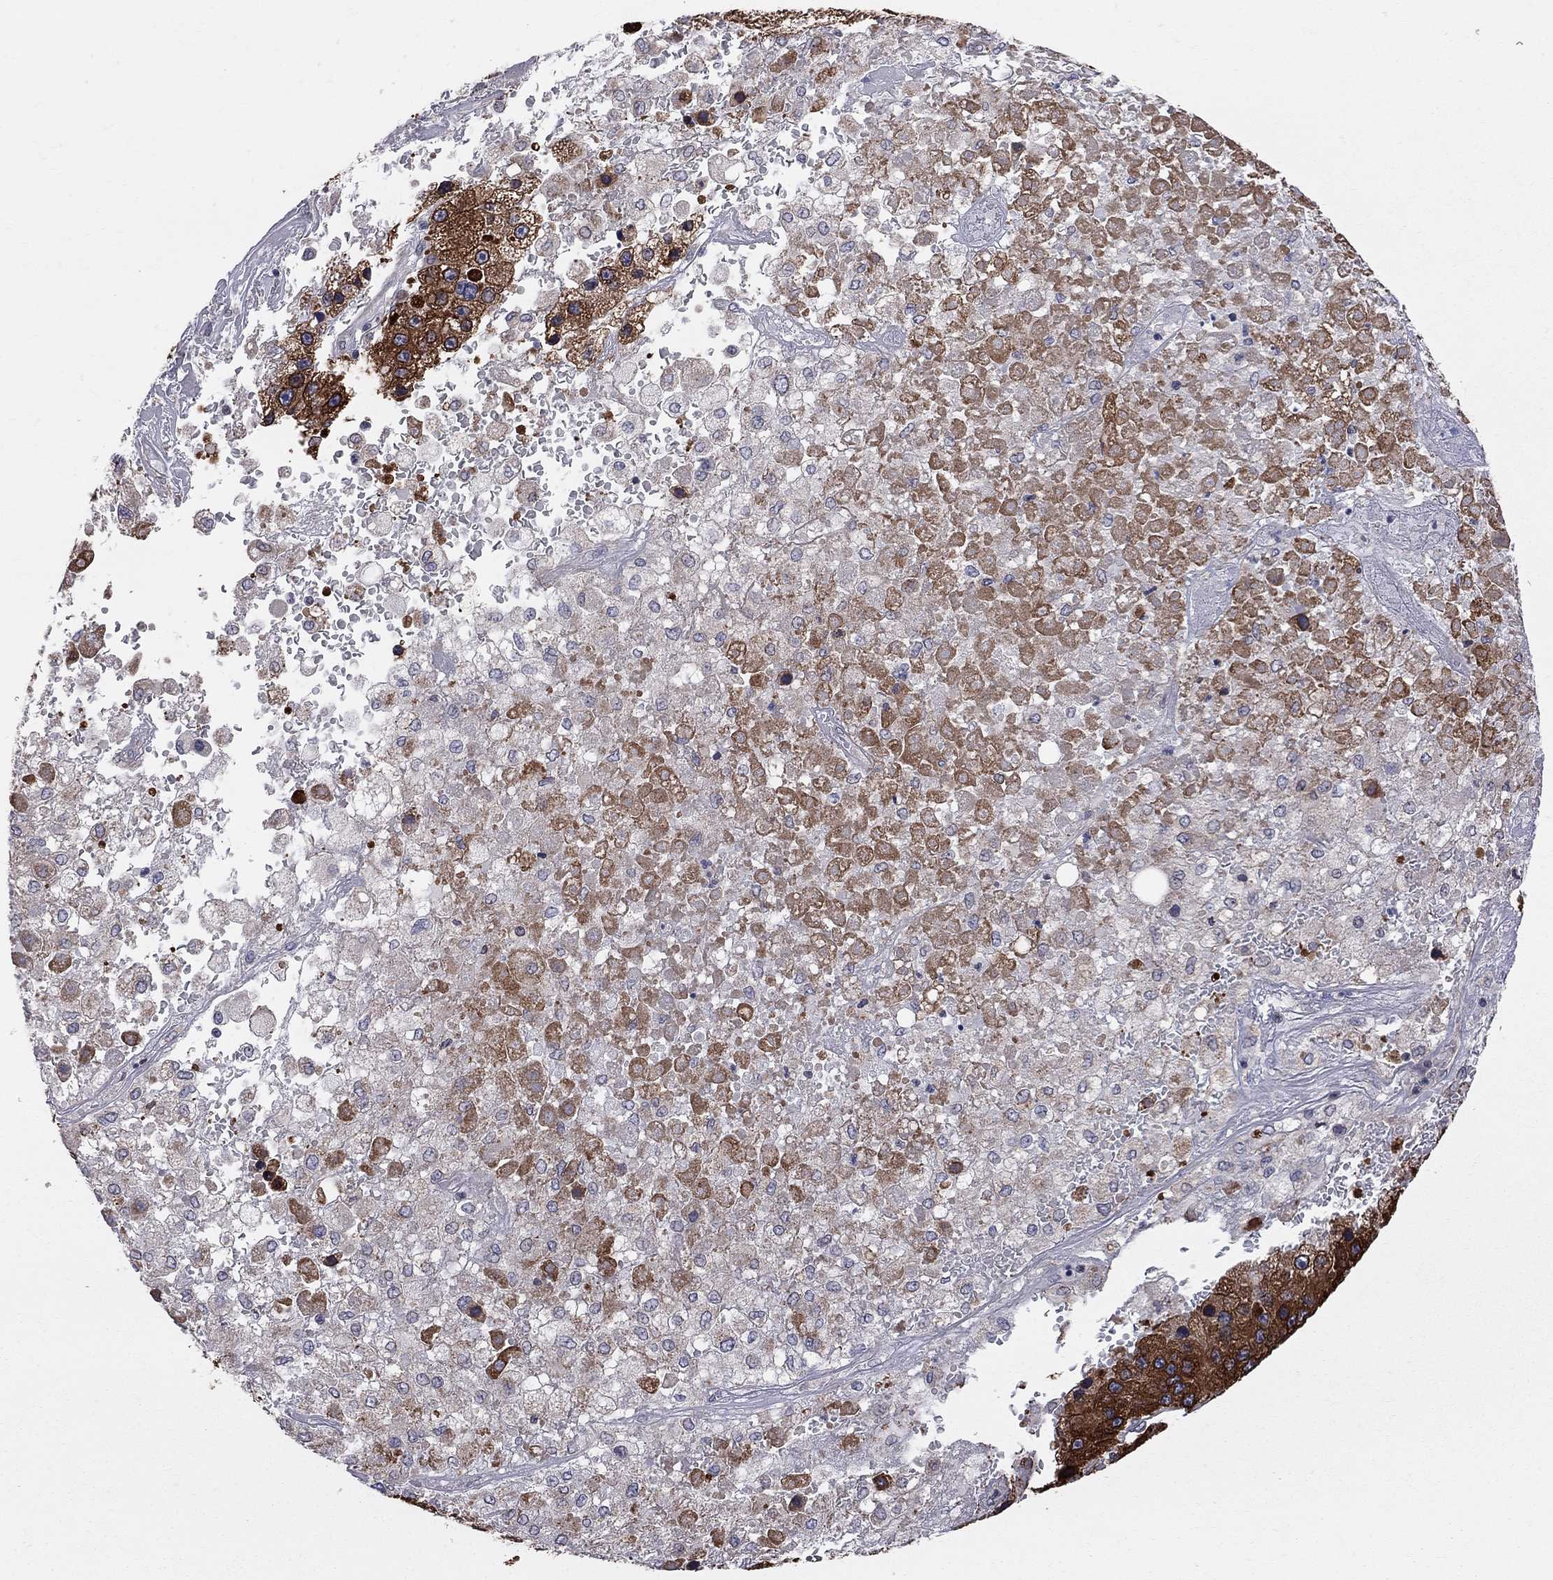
{"staining": {"intensity": "strong", "quantity": "<25%", "location": "cytoplasmic/membranous"}, "tissue": "liver cancer", "cell_type": "Tumor cells", "image_type": "cancer", "snomed": [{"axis": "morphology", "description": "Carcinoma, Hepatocellular, NOS"}, {"axis": "topography", "description": "Liver"}], "caption": "Immunohistochemical staining of hepatocellular carcinoma (liver) reveals medium levels of strong cytoplasmic/membranous positivity in about <25% of tumor cells. (IHC, brightfield microscopy, high magnification).", "gene": "CNOT11", "patient": {"sex": "female", "age": 73}}